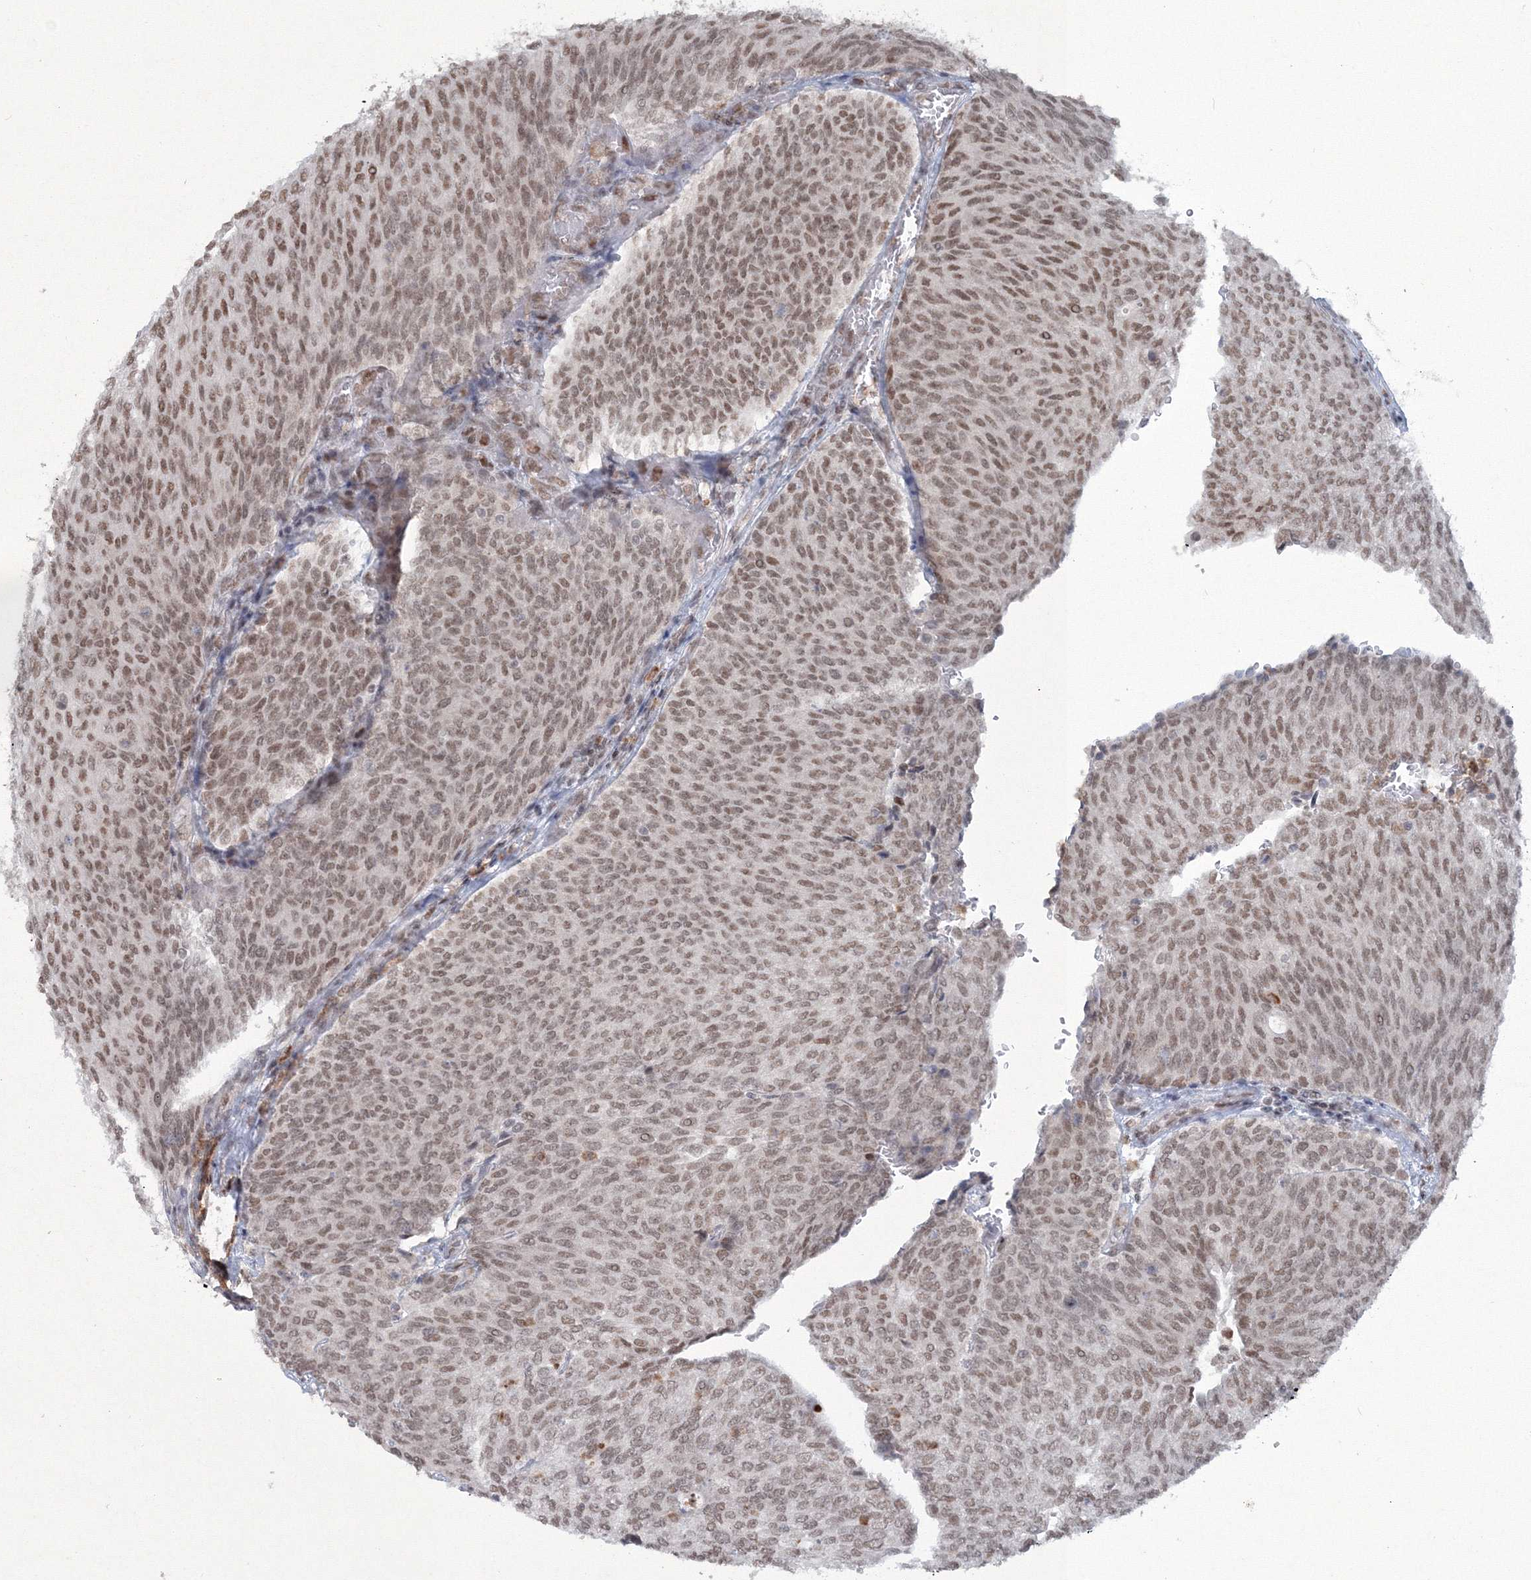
{"staining": {"intensity": "moderate", "quantity": ">75%", "location": "nuclear"}, "tissue": "urothelial cancer", "cell_type": "Tumor cells", "image_type": "cancer", "snomed": [{"axis": "morphology", "description": "Urothelial carcinoma, Low grade"}, {"axis": "topography", "description": "Urinary bladder"}], "caption": "Protein analysis of urothelial carcinoma (low-grade) tissue exhibits moderate nuclear positivity in approximately >75% of tumor cells. The staining was performed using DAB (3,3'-diaminobenzidine), with brown indicating positive protein expression. Nuclei are stained blue with hematoxylin.", "gene": "C3orf33", "patient": {"sex": "female", "age": 79}}